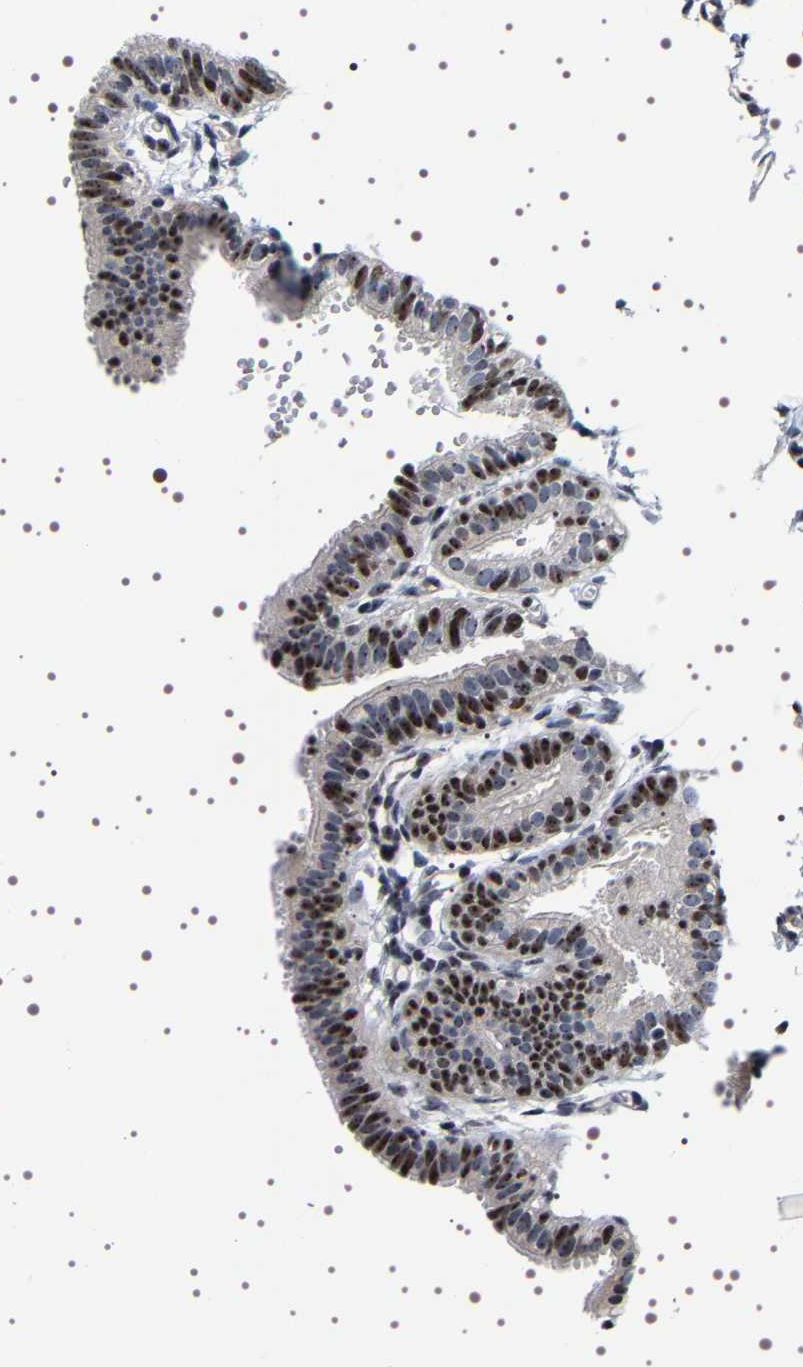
{"staining": {"intensity": "strong", "quantity": "25%-75%", "location": "nuclear"}, "tissue": "fallopian tube", "cell_type": "Glandular cells", "image_type": "normal", "snomed": [{"axis": "morphology", "description": "Normal tissue, NOS"}, {"axis": "topography", "description": "Fallopian tube"}, {"axis": "topography", "description": "Placenta"}], "caption": "The photomicrograph displays immunohistochemical staining of unremarkable fallopian tube. There is strong nuclear positivity is appreciated in about 25%-75% of glandular cells.", "gene": "GNL3", "patient": {"sex": "female", "age": 34}}